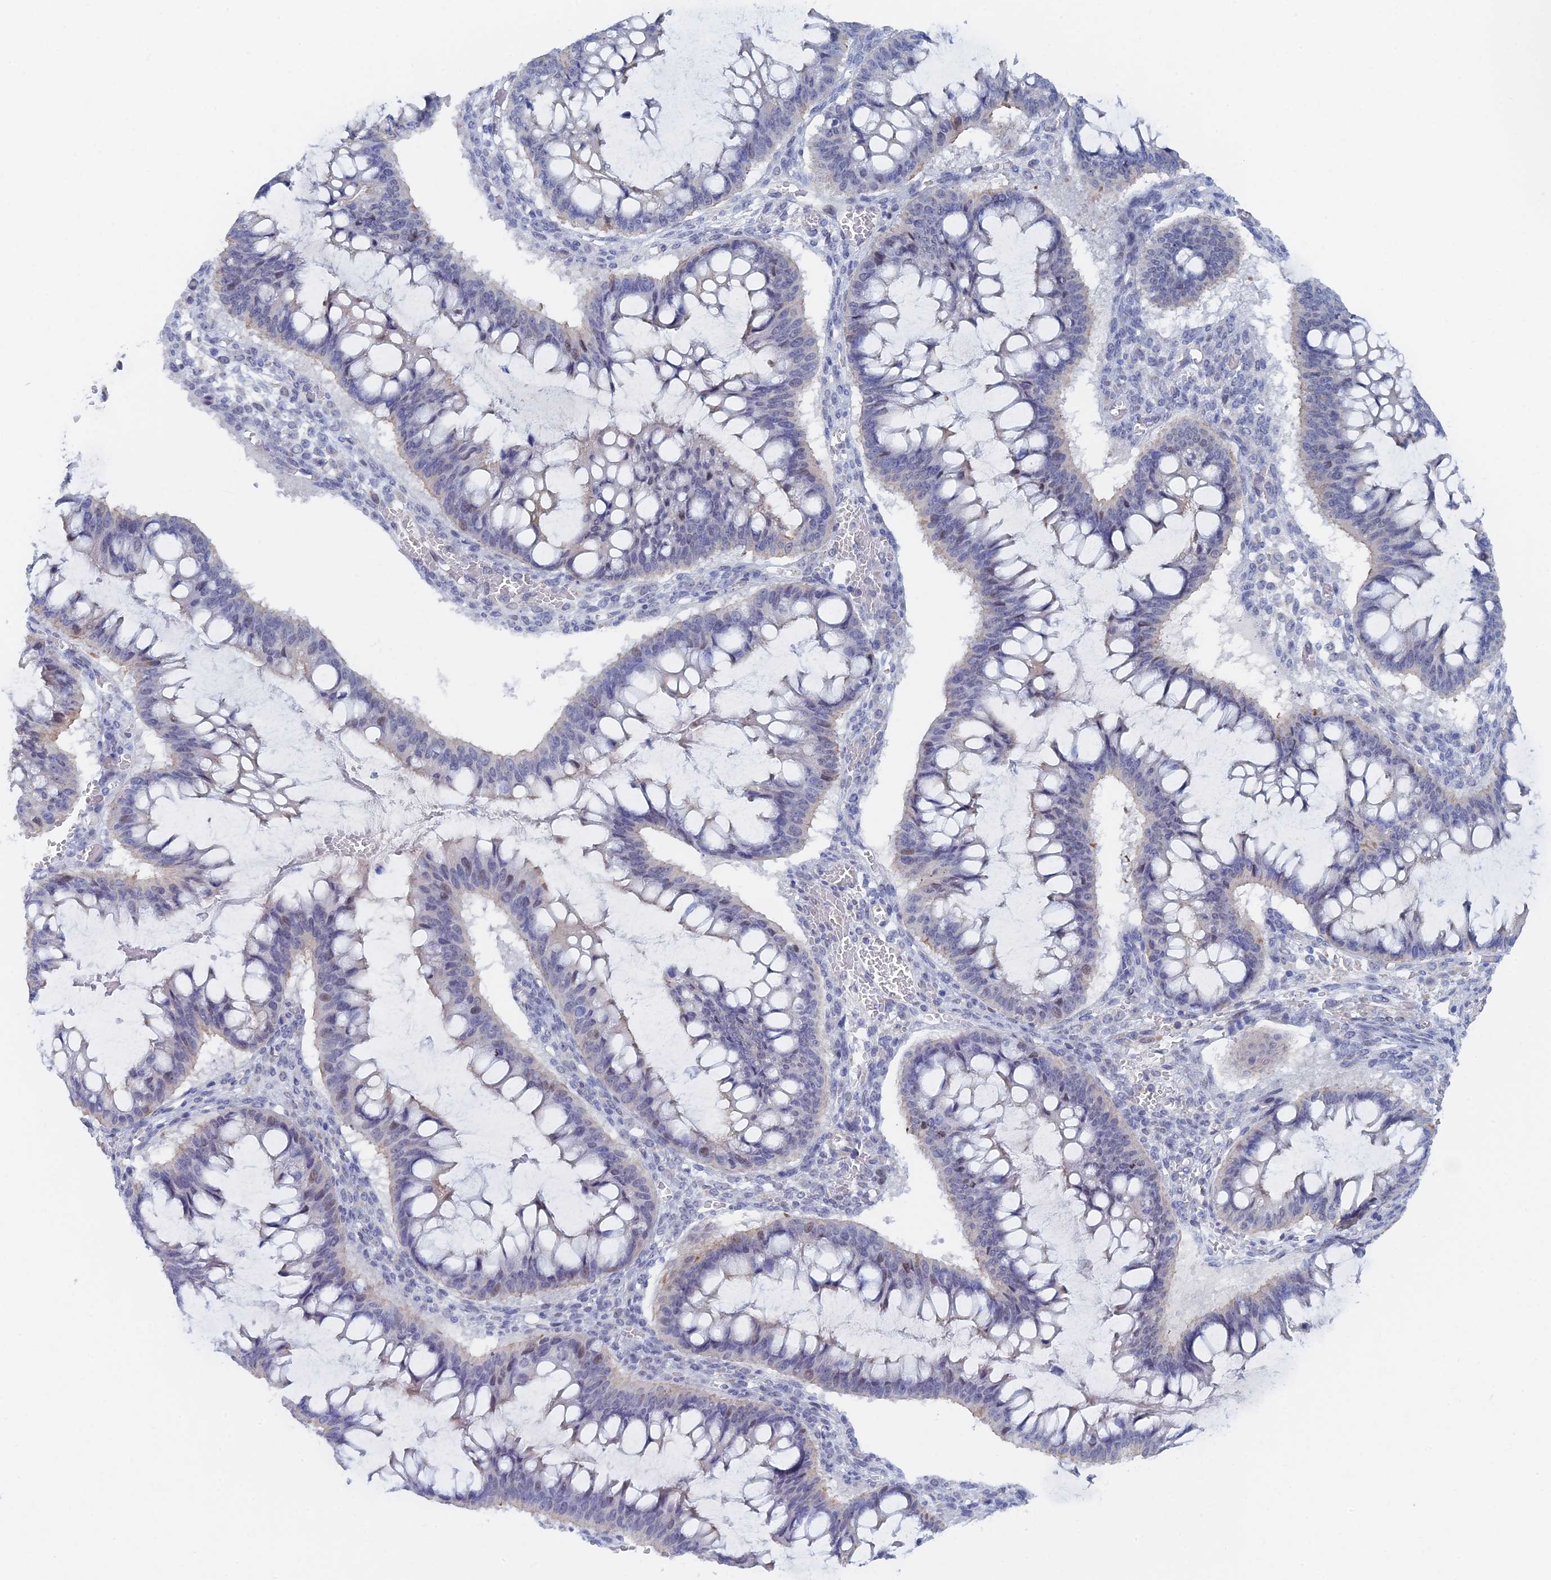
{"staining": {"intensity": "negative", "quantity": "none", "location": "none"}, "tissue": "ovarian cancer", "cell_type": "Tumor cells", "image_type": "cancer", "snomed": [{"axis": "morphology", "description": "Cystadenocarcinoma, mucinous, NOS"}, {"axis": "topography", "description": "Ovary"}], "caption": "An IHC photomicrograph of mucinous cystadenocarcinoma (ovarian) is shown. There is no staining in tumor cells of mucinous cystadenocarcinoma (ovarian). (DAB immunohistochemistry, high magnification).", "gene": "GMNC", "patient": {"sex": "female", "age": 73}}